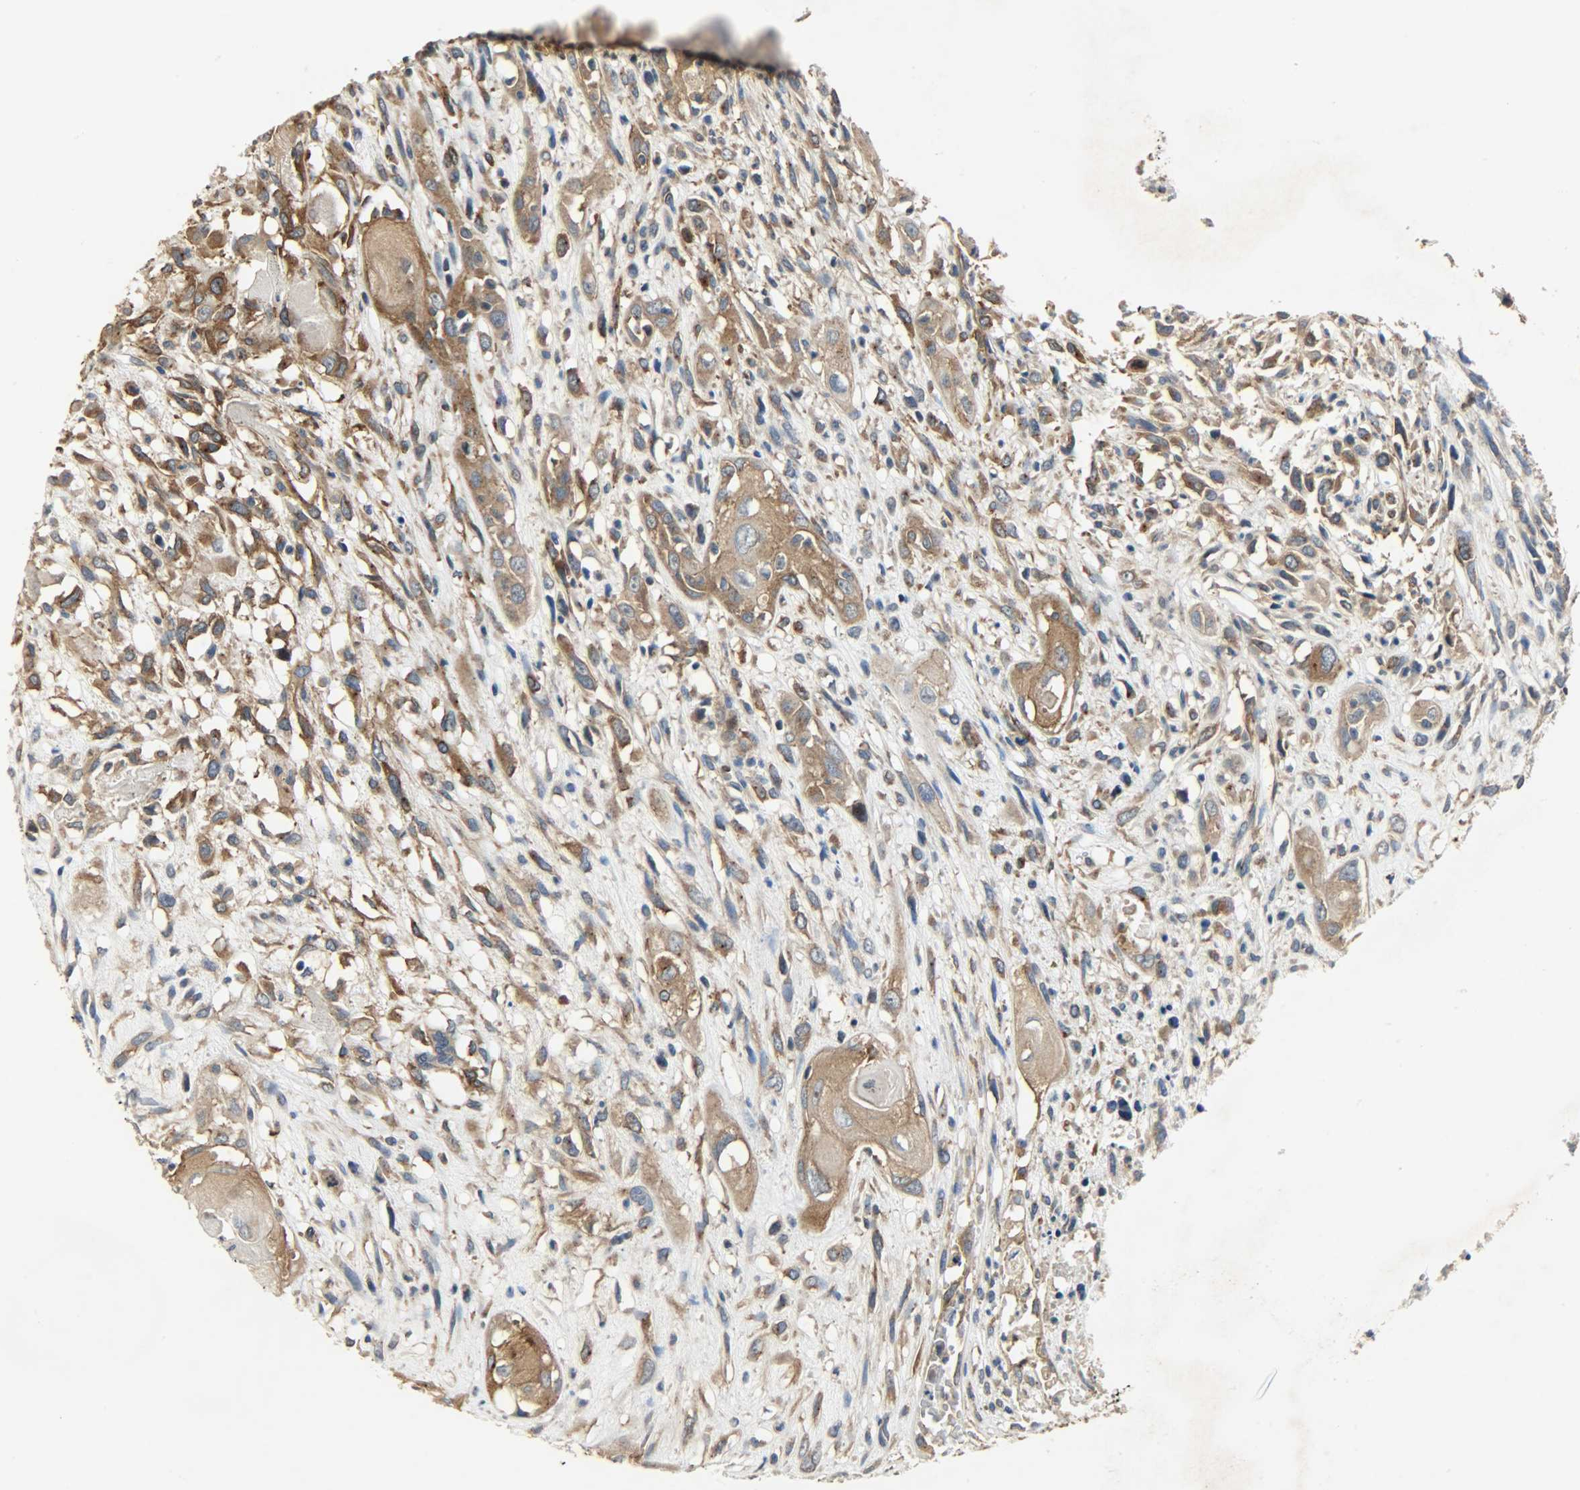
{"staining": {"intensity": "moderate", "quantity": ">75%", "location": "cytoplasmic/membranous"}, "tissue": "head and neck cancer", "cell_type": "Tumor cells", "image_type": "cancer", "snomed": [{"axis": "morphology", "description": "Necrosis, NOS"}, {"axis": "morphology", "description": "Neoplasm, malignant, NOS"}, {"axis": "topography", "description": "Salivary gland"}, {"axis": "topography", "description": "Head-Neck"}], "caption": "High-magnification brightfield microscopy of malignant neoplasm (head and neck) stained with DAB (3,3'-diaminobenzidine) (brown) and counterstained with hematoxylin (blue). tumor cells exhibit moderate cytoplasmic/membranous staining is identified in approximately>75% of cells.", "gene": "KIAA1217", "patient": {"sex": "male", "age": 43}}